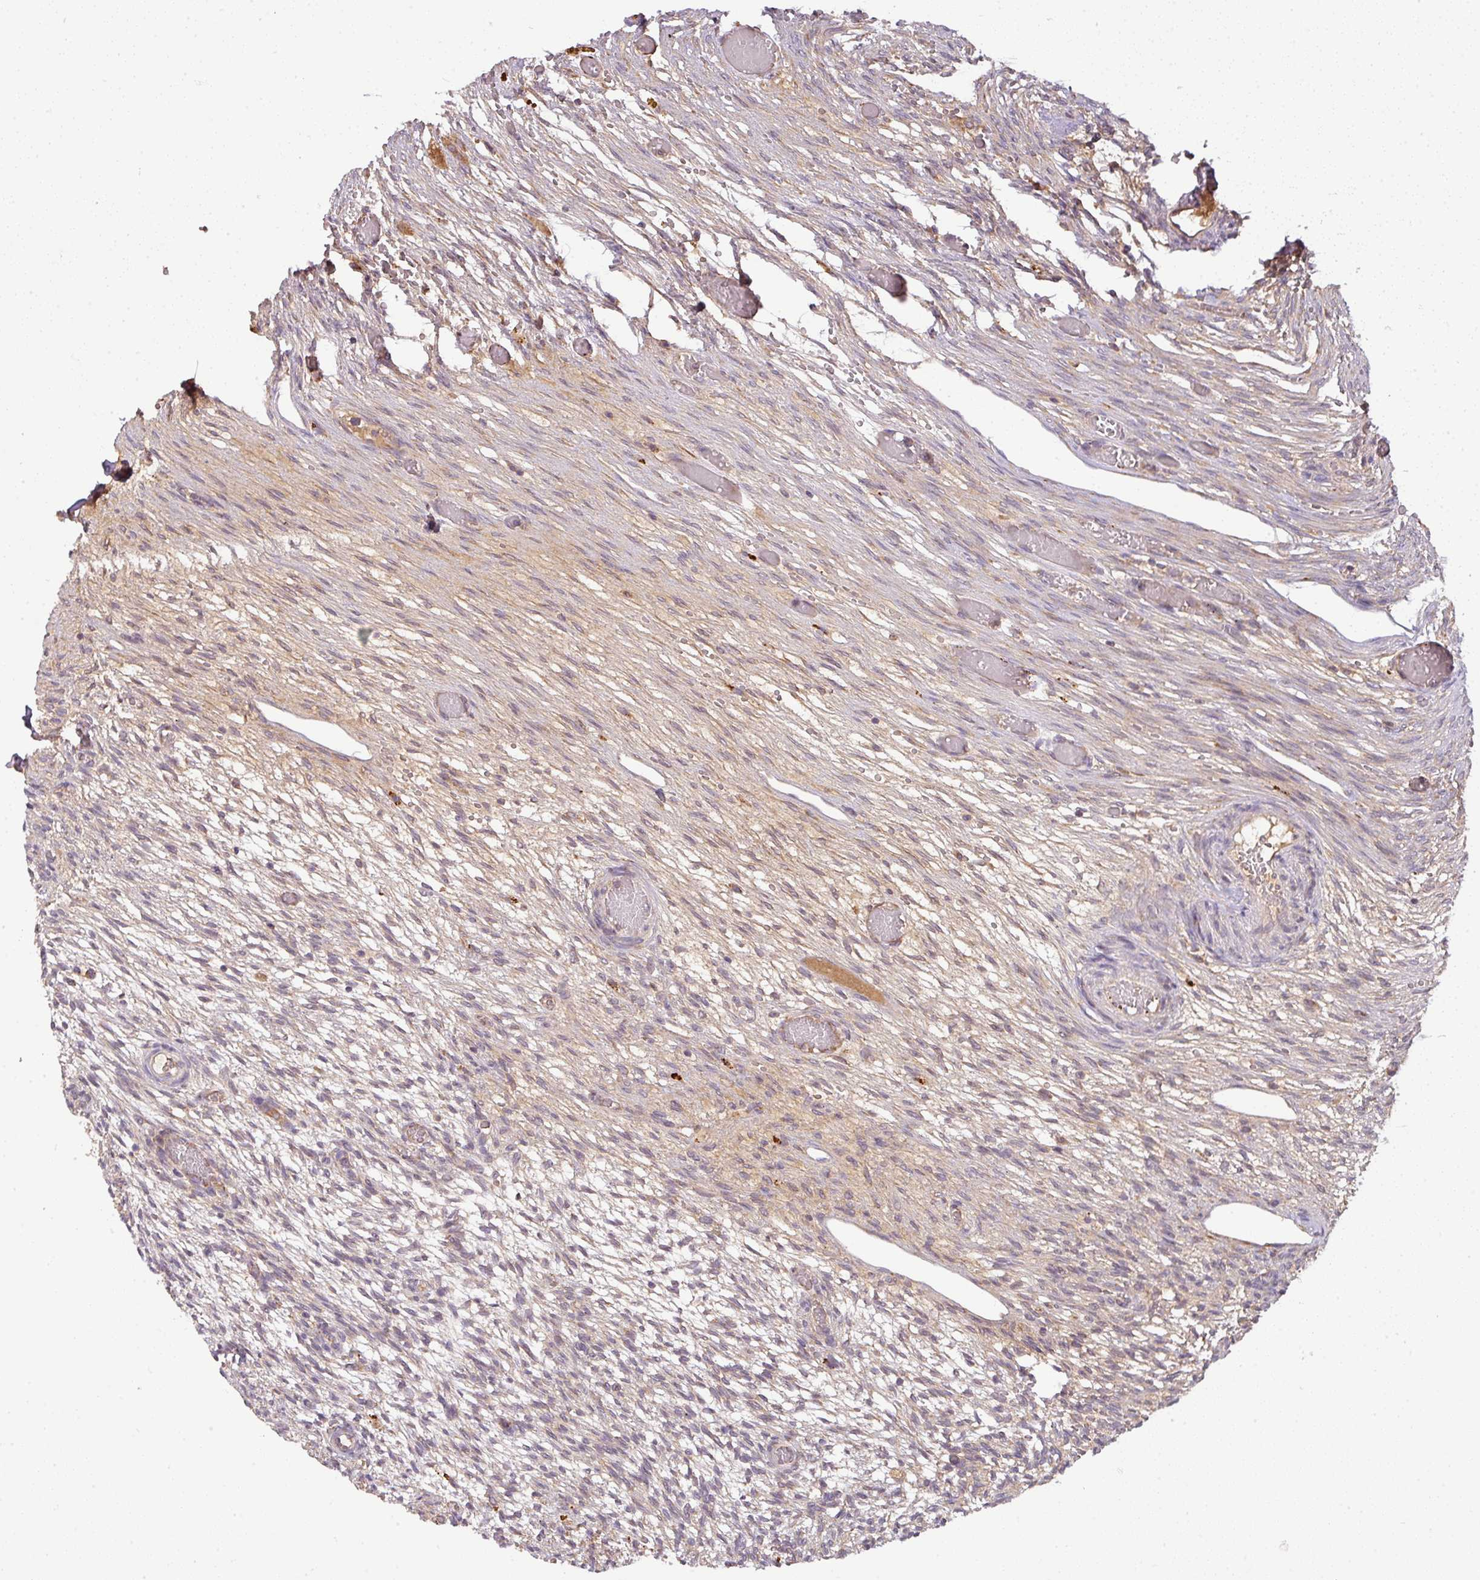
{"staining": {"intensity": "moderate", "quantity": "<25%", "location": "cytoplasmic/membranous"}, "tissue": "ovary", "cell_type": "Ovarian stroma cells", "image_type": "normal", "snomed": [{"axis": "morphology", "description": "Normal tissue, NOS"}, {"axis": "topography", "description": "Ovary"}], "caption": "Human ovary stained for a protein (brown) reveals moderate cytoplasmic/membranous positive expression in about <25% of ovarian stroma cells.", "gene": "GALP", "patient": {"sex": "female", "age": 67}}